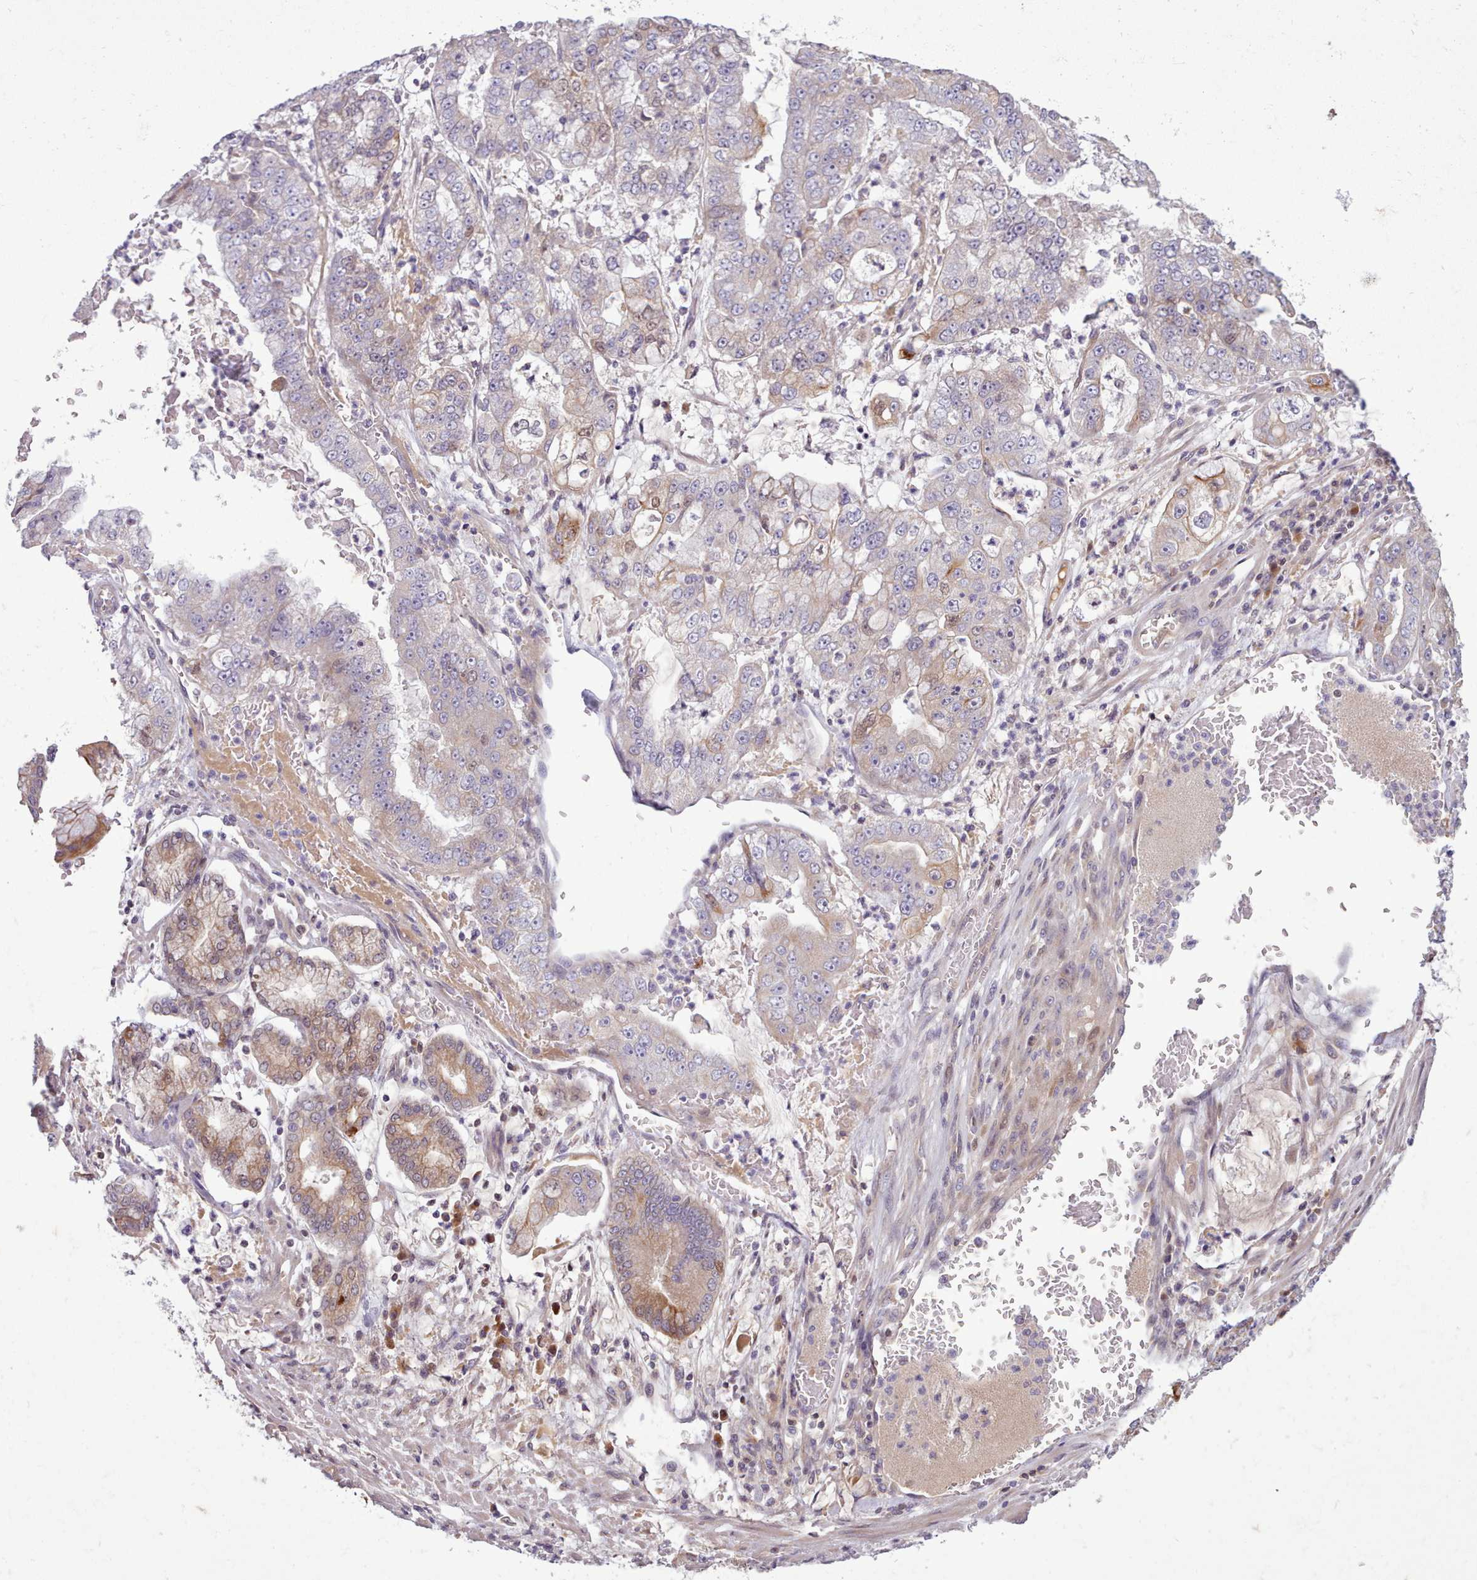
{"staining": {"intensity": "weak", "quantity": "<25%", "location": "cytoplasmic/membranous,nuclear"}, "tissue": "stomach cancer", "cell_type": "Tumor cells", "image_type": "cancer", "snomed": [{"axis": "morphology", "description": "Adenocarcinoma, NOS"}, {"axis": "topography", "description": "Stomach"}], "caption": "There is no significant staining in tumor cells of stomach adenocarcinoma. (DAB IHC visualized using brightfield microscopy, high magnification).", "gene": "NMRK1", "patient": {"sex": "male", "age": 76}}